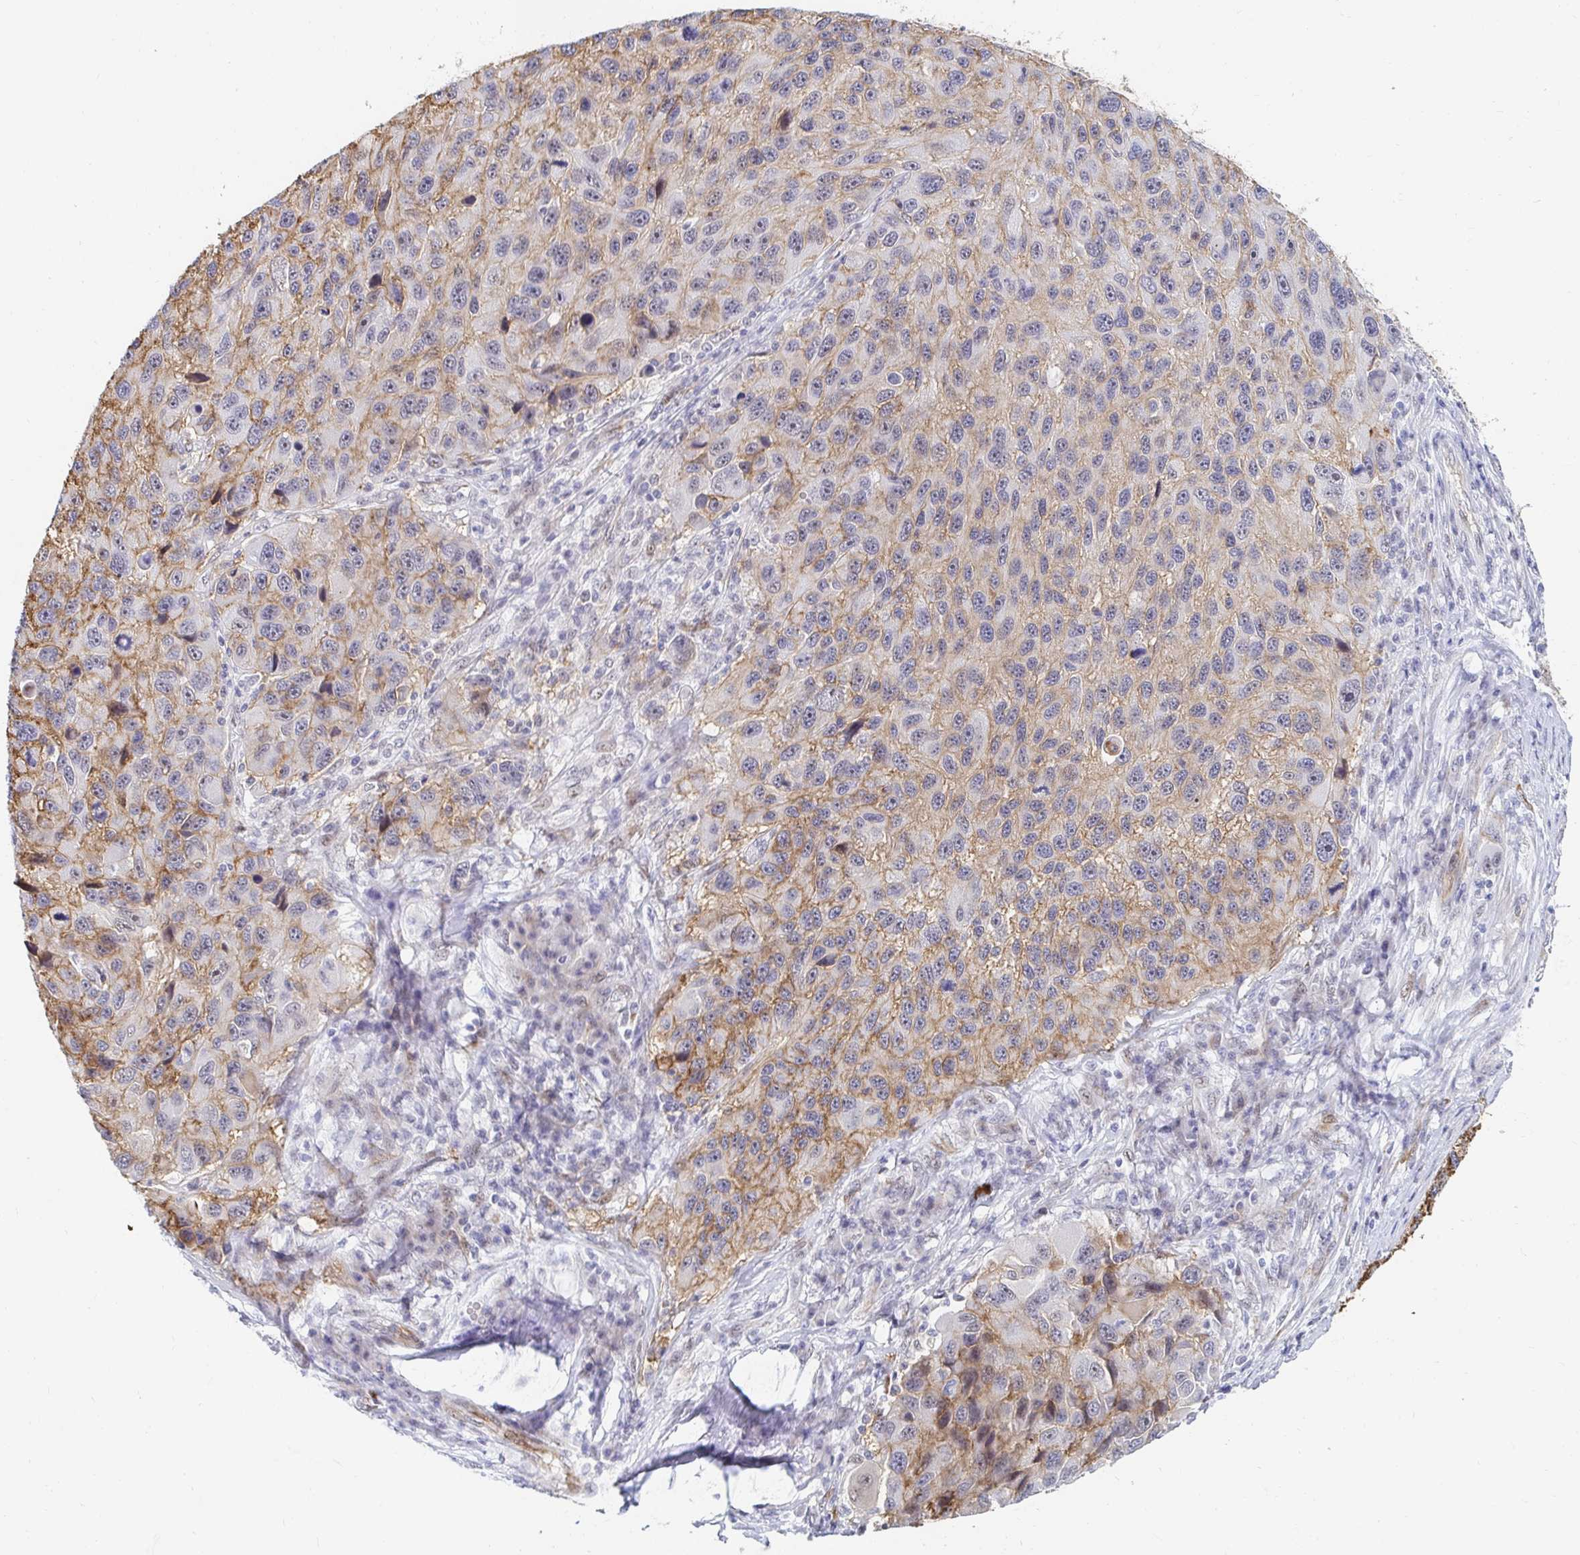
{"staining": {"intensity": "moderate", "quantity": "25%-75%", "location": "cytoplasmic/membranous"}, "tissue": "melanoma", "cell_type": "Tumor cells", "image_type": "cancer", "snomed": [{"axis": "morphology", "description": "Malignant melanoma, NOS"}, {"axis": "topography", "description": "Skin"}], "caption": "Immunohistochemical staining of human malignant melanoma reveals medium levels of moderate cytoplasmic/membranous protein expression in about 25%-75% of tumor cells.", "gene": "COL28A1", "patient": {"sex": "male", "age": 53}}